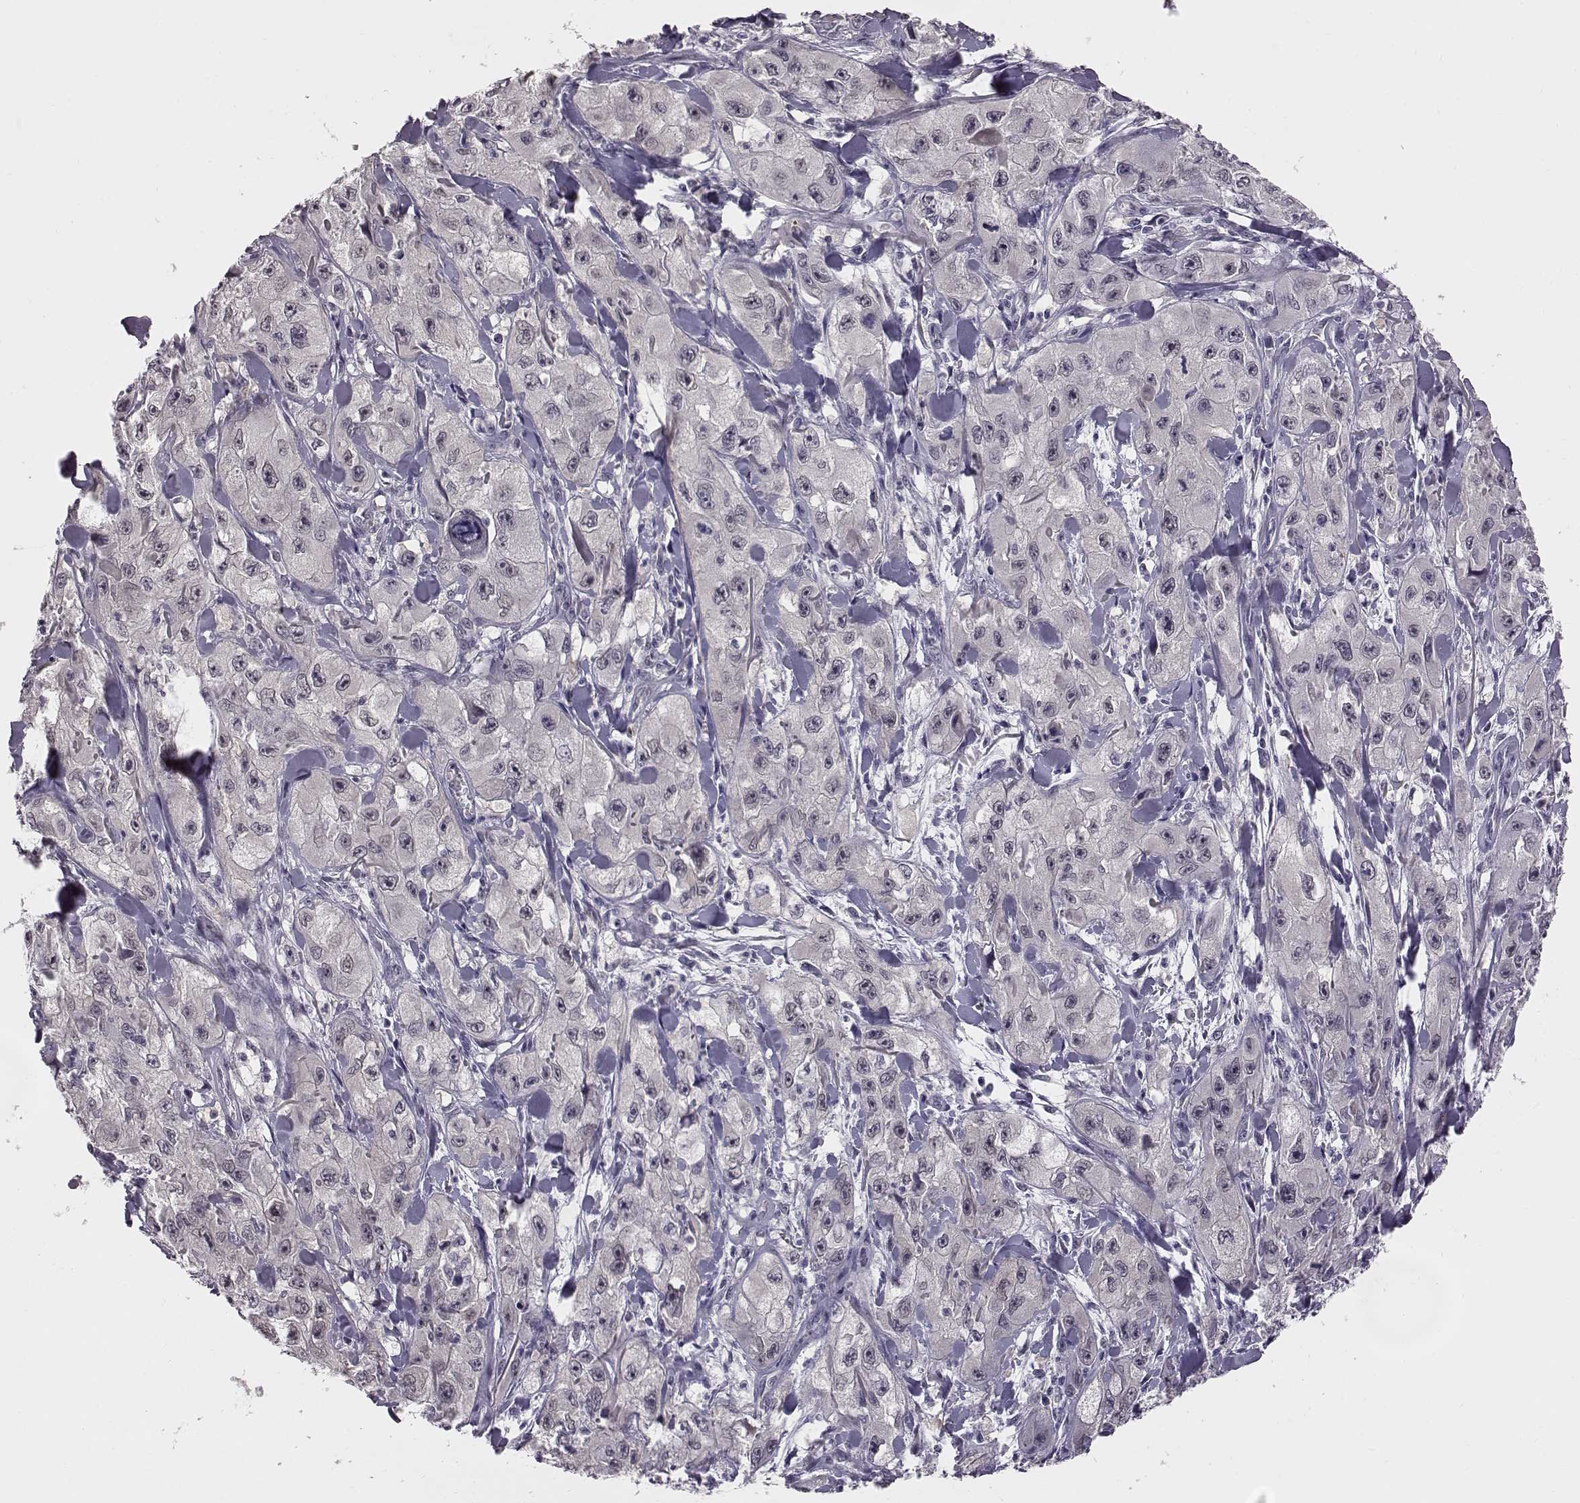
{"staining": {"intensity": "negative", "quantity": "none", "location": "none"}, "tissue": "skin cancer", "cell_type": "Tumor cells", "image_type": "cancer", "snomed": [{"axis": "morphology", "description": "Squamous cell carcinoma, NOS"}, {"axis": "topography", "description": "Skin"}, {"axis": "topography", "description": "Subcutis"}], "caption": "Immunohistochemical staining of human skin cancer demonstrates no significant positivity in tumor cells.", "gene": "C10orf62", "patient": {"sex": "male", "age": 73}}